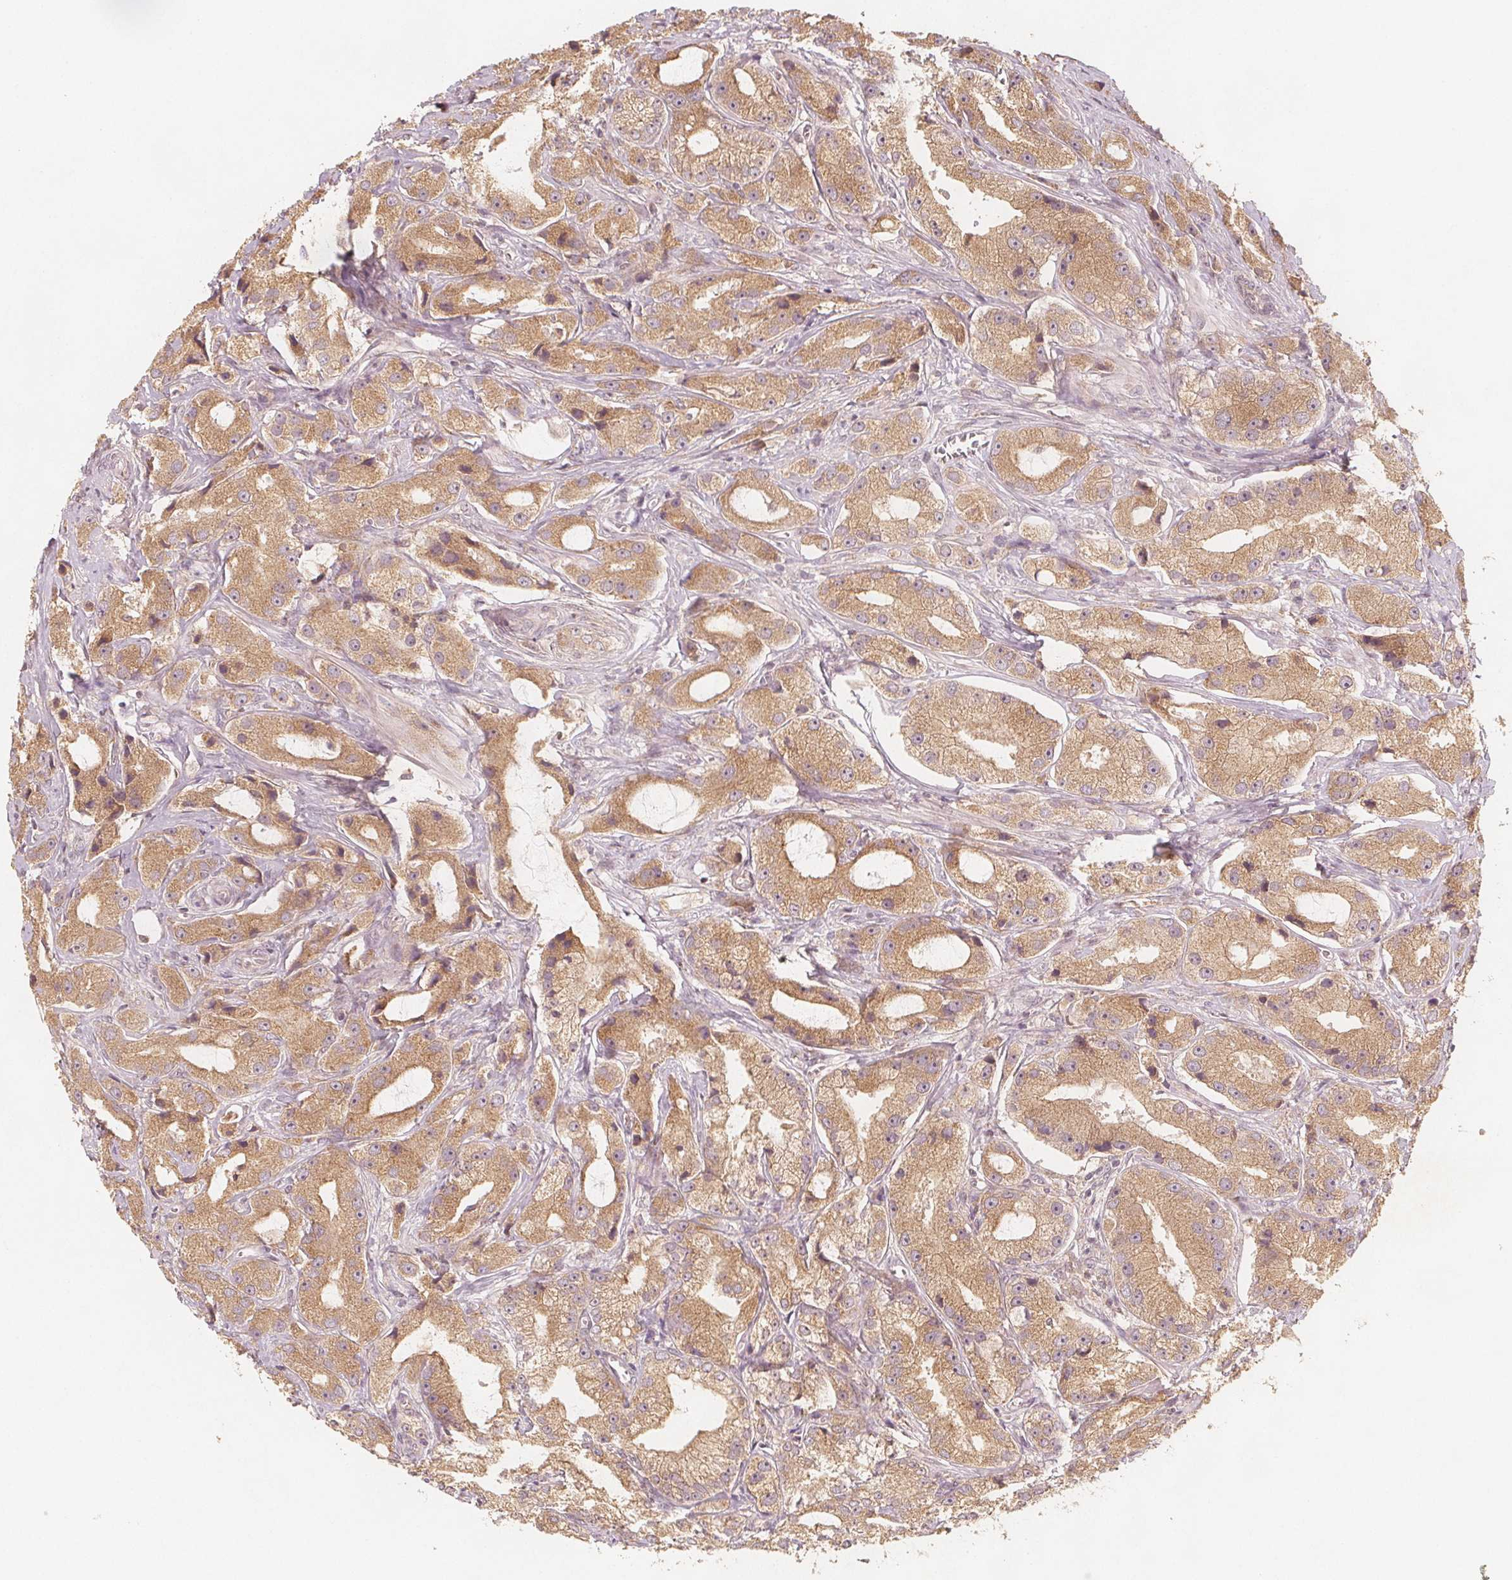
{"staining": {"intensity": "moderate", "quantity": ">75%", "location": "cytoplasmic/membranous"}, "tissue": "prostate cancer", "cell_type": "Tumor cells", "image_type": "cancer", "snomed": [{"axis": "morphology", "description": "Adenocarcinoma, High grade"}, {"axis": "topography", "description": "Prostate"}], "caption": "High-power microscopy captured an immunohistochemistry histopathology image of prostate cancer, revealing moderate cytoplasmic/membranous expression in about >75% of tumor cells.", "gene": "NCSTN", "patient": {"sex": "male", "age": 64}}